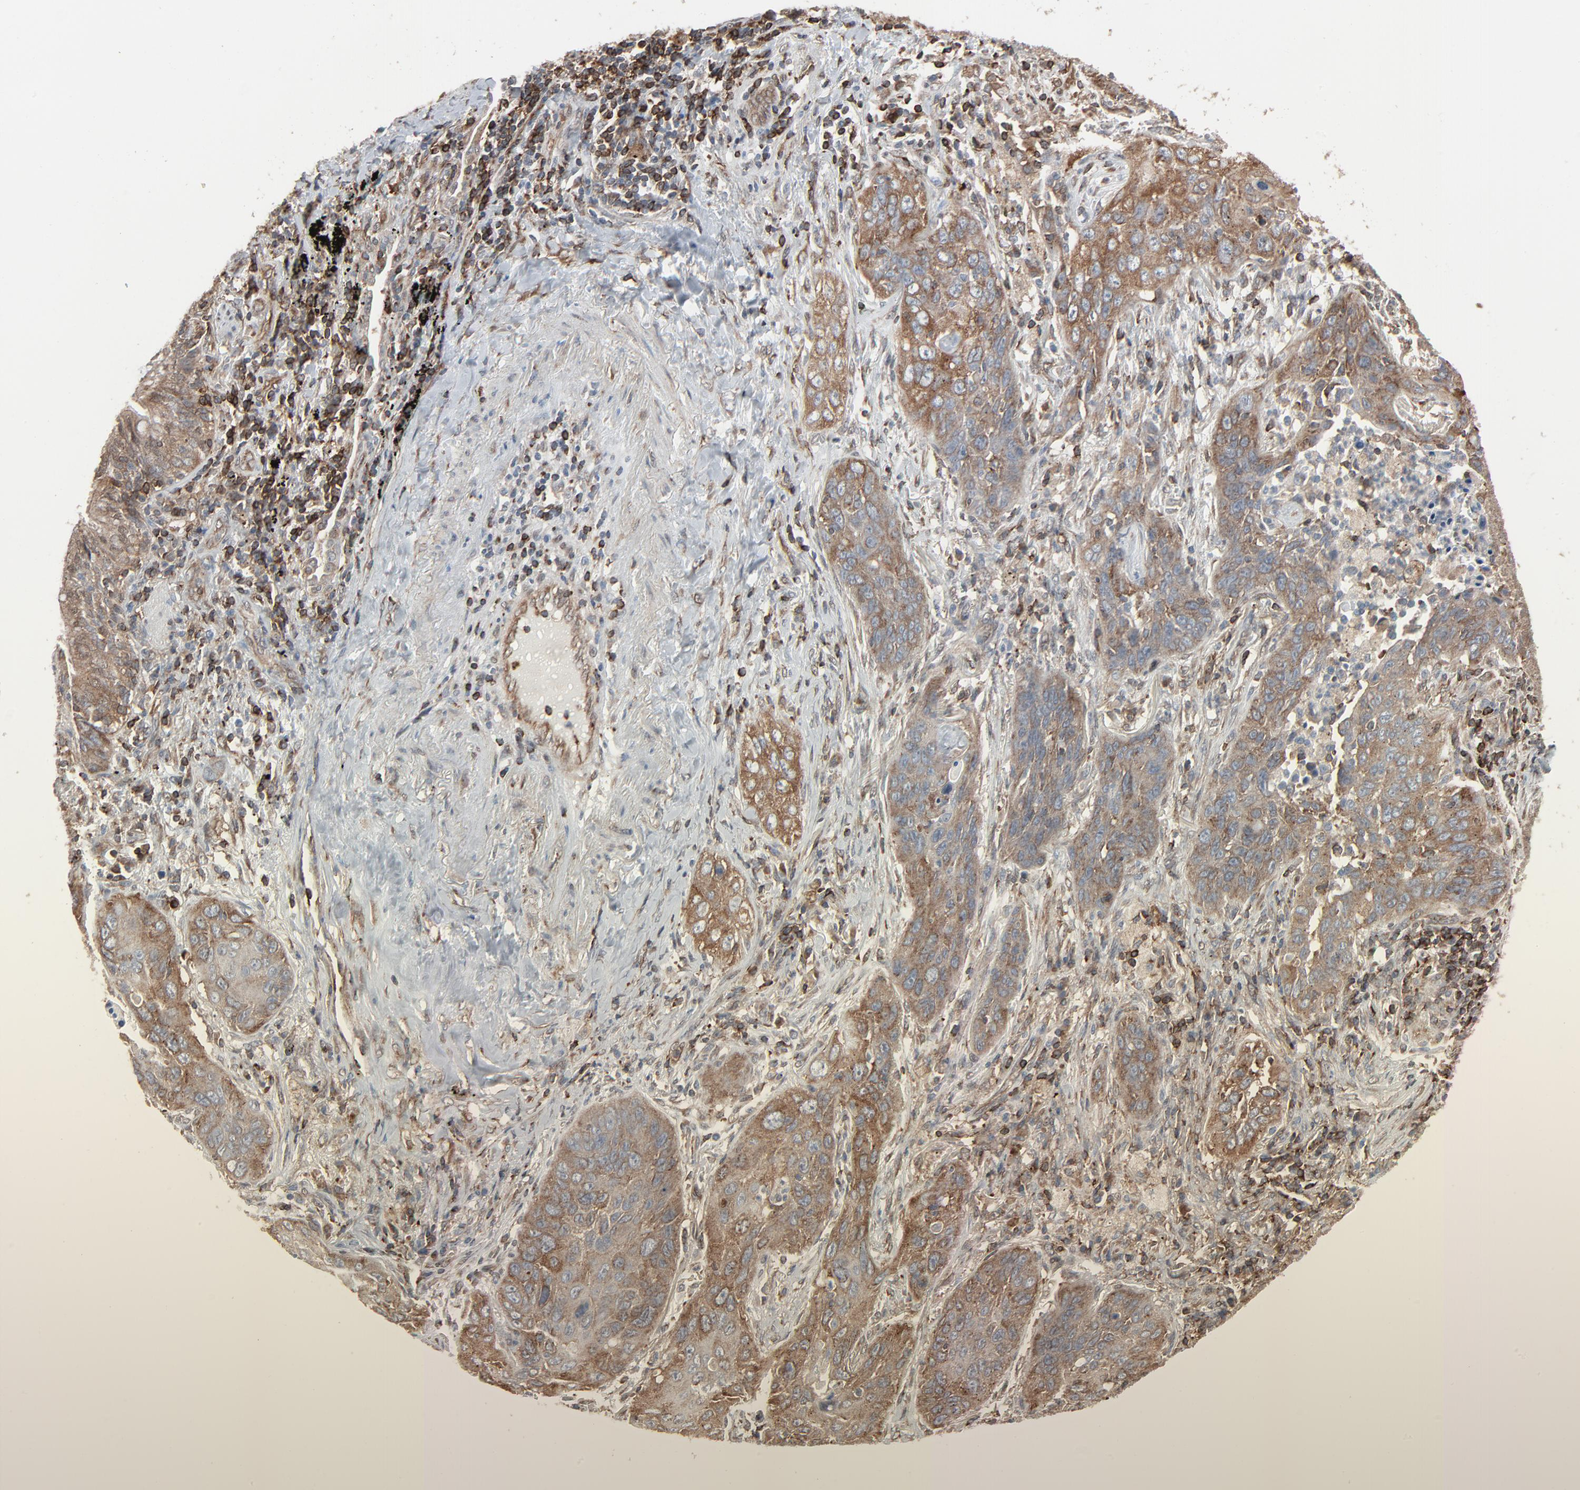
{"staining": {"intensity": "moderate", "quantity": "25%-75%", "location": "cytoplasmic/membranous"}, "tissue": "lung cancer", "cell_type": "Tumor cells", "image_type": "cancer", "snomed": [{"axis": "morphology", "description": "Squamous cell carcinoma, NOS"}, {"axis": "topography", "description": "Lung"}], "caption": "A histopathology image of lung cancer (squamous cell carcinoma) stained for a protein exhibits moderate cytoplasmic/membranous brown staining in tumor cells.", "gene": "OPTN", "patient": {"sex": "female", "age": 67}}